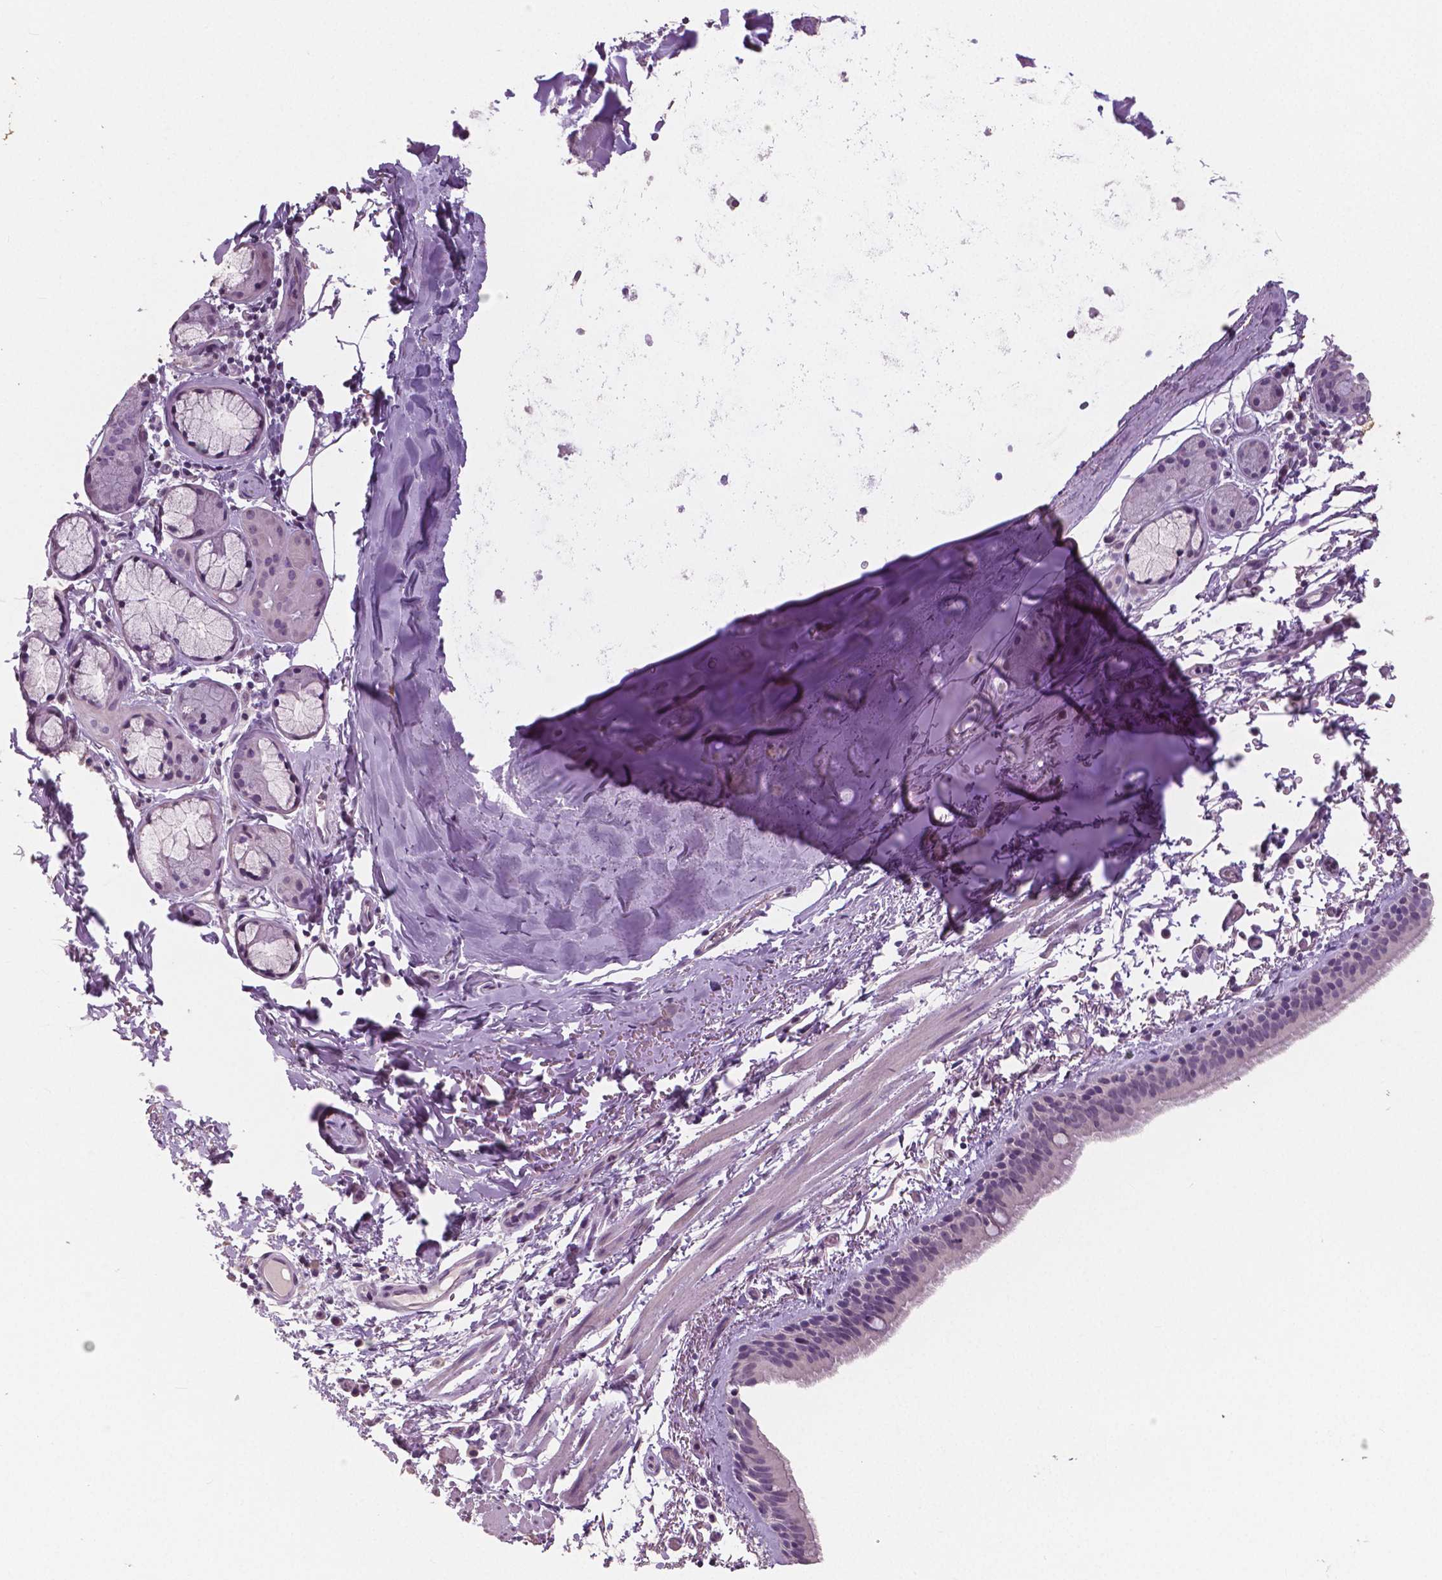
{"staining": {"intensity": "negative", "quantity": "none", "location": "none"}, "tissue": "bronchus", "cell_type": "Respiratory epithelial cells", "image_type": "normal", "snomed": [{"axis": "morphology", "description": "Normal tissue, NOS"}, {"axis": "topography", "description": "Bronchus"}], "caption": "The histopathology image exhibits no significant staining in respiratory epithelial cells of bronchus.", "gene": "NECAB1", "patient": {"sex": "female", "age": 61}}